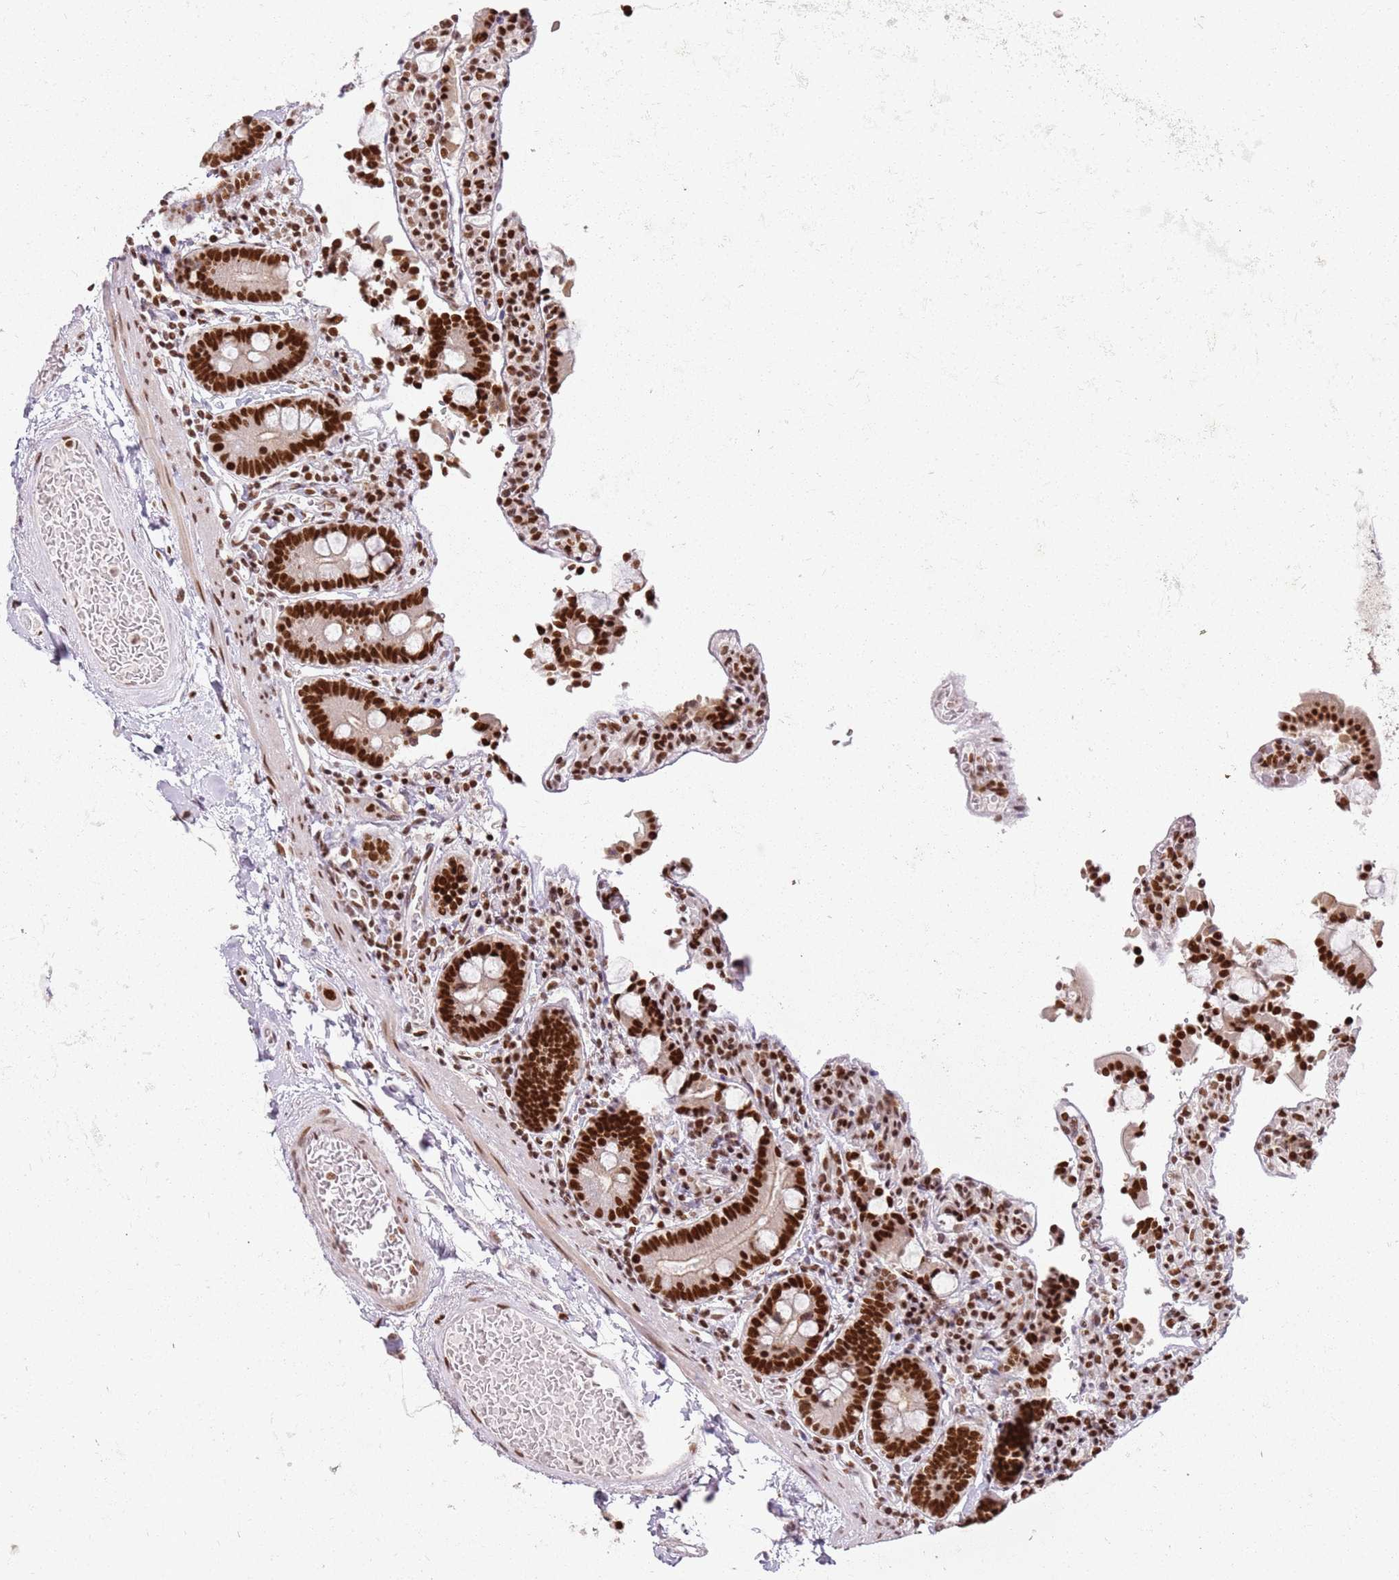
{"staining": {"intensity": "strong", "quantity": ">75%", "location": "nuclear"}, "tissue": "duodenum", "cell_type": "Glandular cells", "image_type": "normal", "snomed": [{"axis": "morphology", "description": "Normal tissue, NOS"}, {"axis": "topography", "description": "Duodenum"}], "caption": "The photomicrograph demonstrates staining of benign duodenum, revealing strong nuclear protein staining (brown color) within glandular cells.", "gene": "TENT4A", "patient": {"sex": "male", "age": 55}}